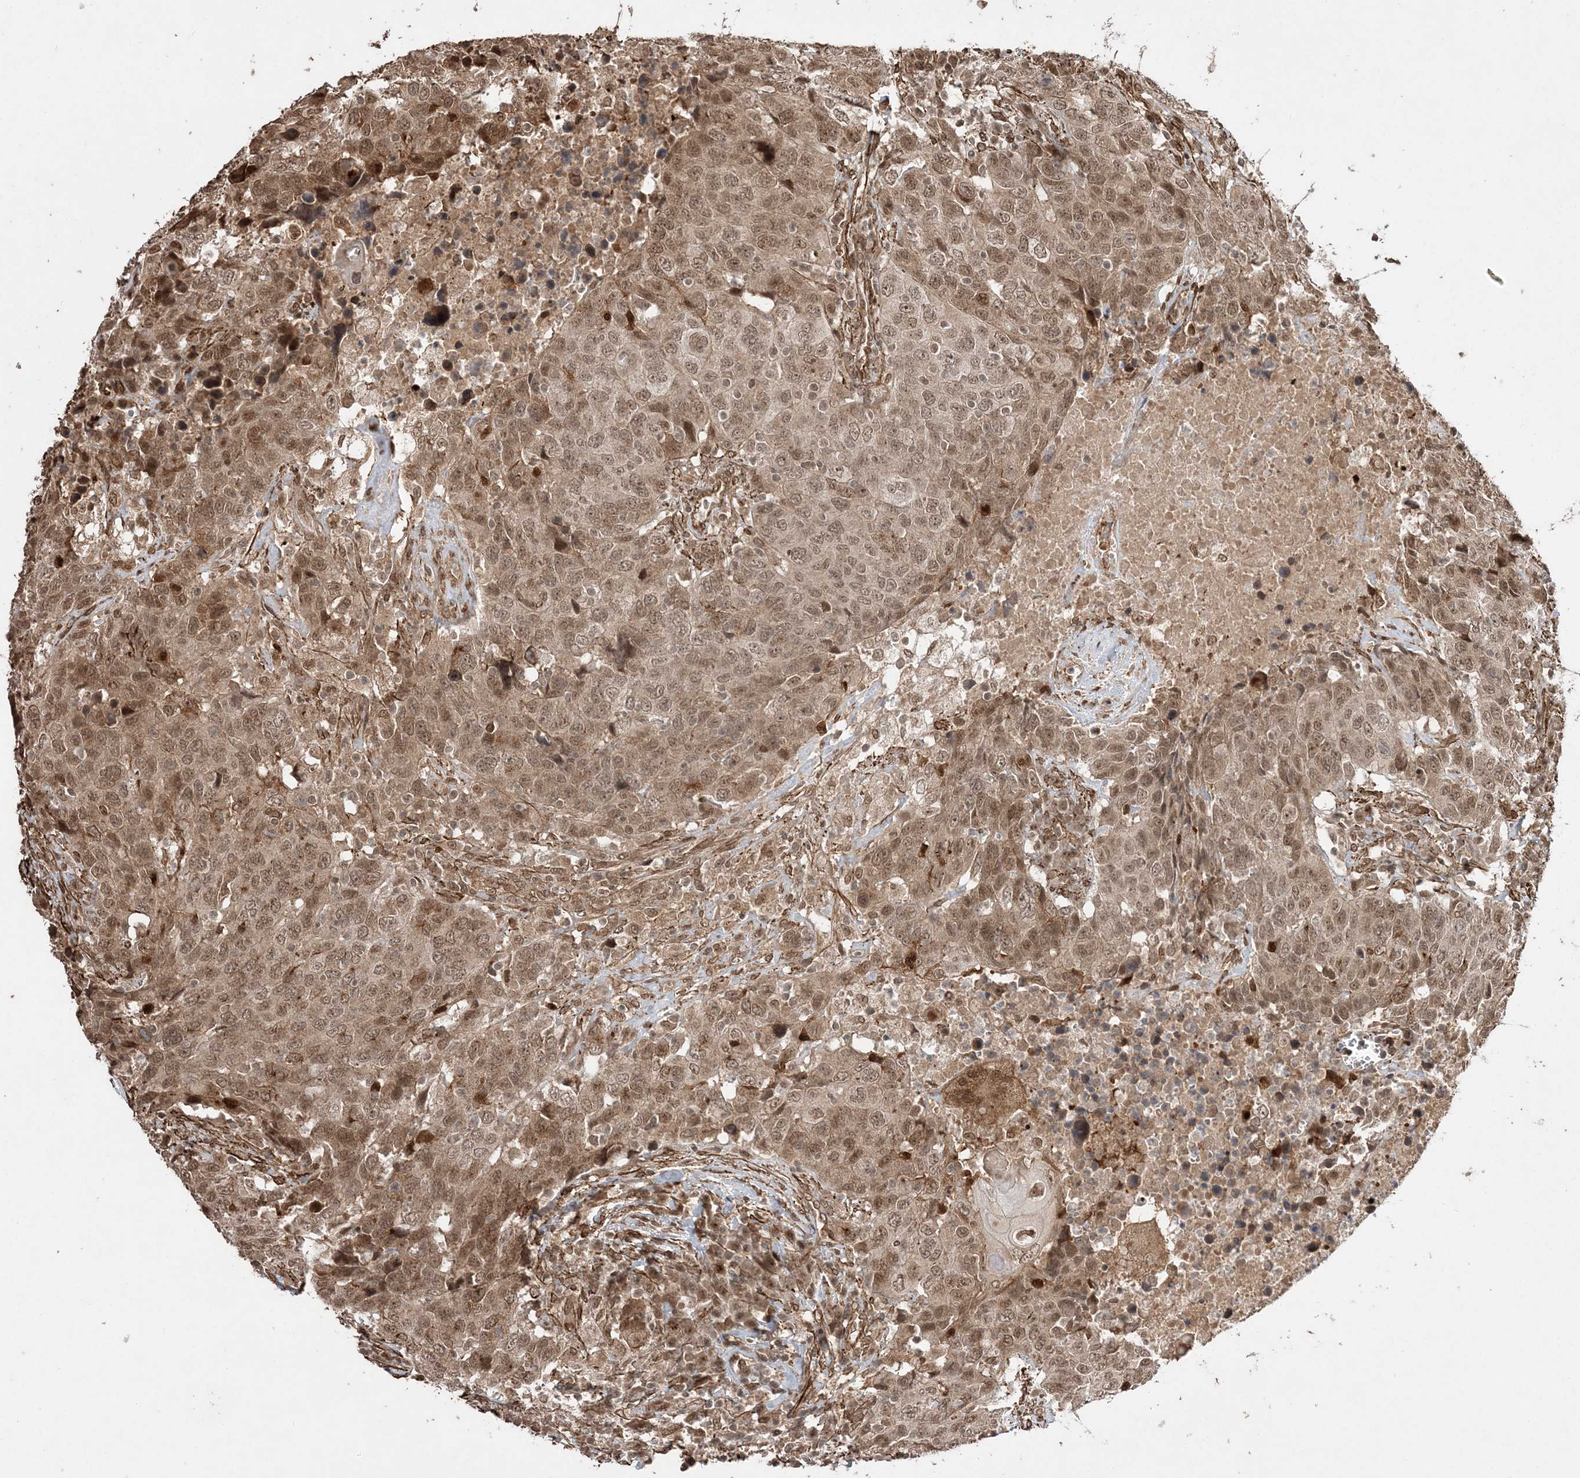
{"staining": {"intensity": "moderate", "quantity": ">75%", "location": "cytoplasmic/membranous,nuclear"}, "tissue": "head and neck cancer", "cell_type": "Tumor cells", "image_type": "cancer", "snomed": [{"axis": "morphology", "description": "Squamous cell carcinoma, NOS"}, {"axis": "topography", "description": "Head-Neck"}], "caption": "Immunohistochemical staining of human head and neck squamous cell carcinoma displays medium levels of moderate cytoplasmic/membranous and nuclear staining in about >75% of tumor cells. (brown staining indicates protein expression, while blue staining denotes nuclei).", "gene": "ETAA1", "patient": {"sex": "male", "age": 66}}